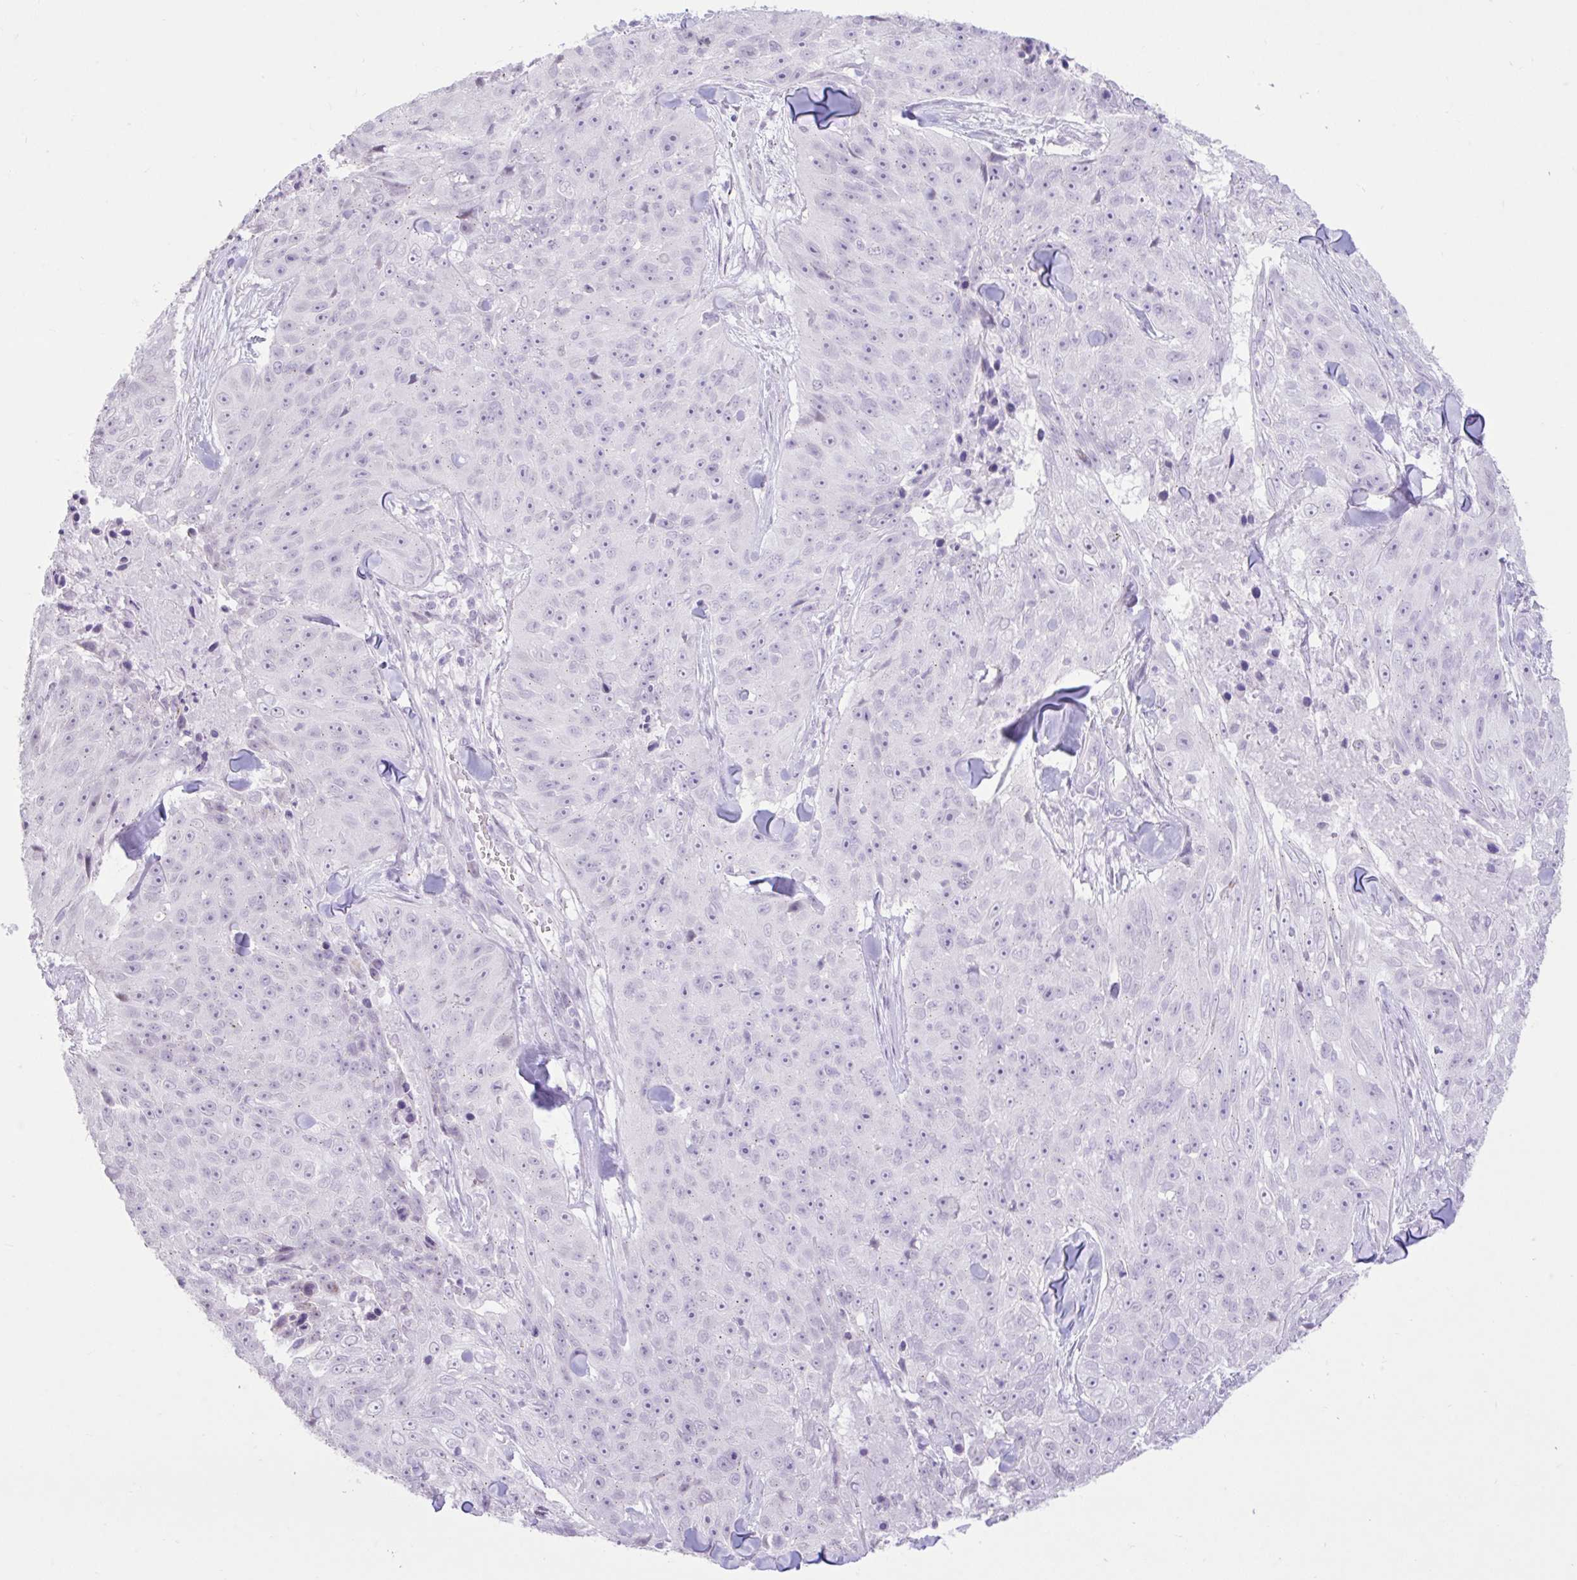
{"staining": {"intensity": "negative", "quantity": "none", "location": "none"}, "tissue": "skin cancer", "cell_type": "Tumor cells", "image_type": "cancer", "snomed": [{"axis": "morphology", "description": "Squamous cell carcinoma, NOS"}, {"axis": "topography", "description": "Skin"}], "caption": "Immunohistochemical staining of skin cancer (squamous cell carcinoma) displays no significant expression in tumor cells.", "gene": "REEP1", "patient": {"sex": "female", "age": 87}}